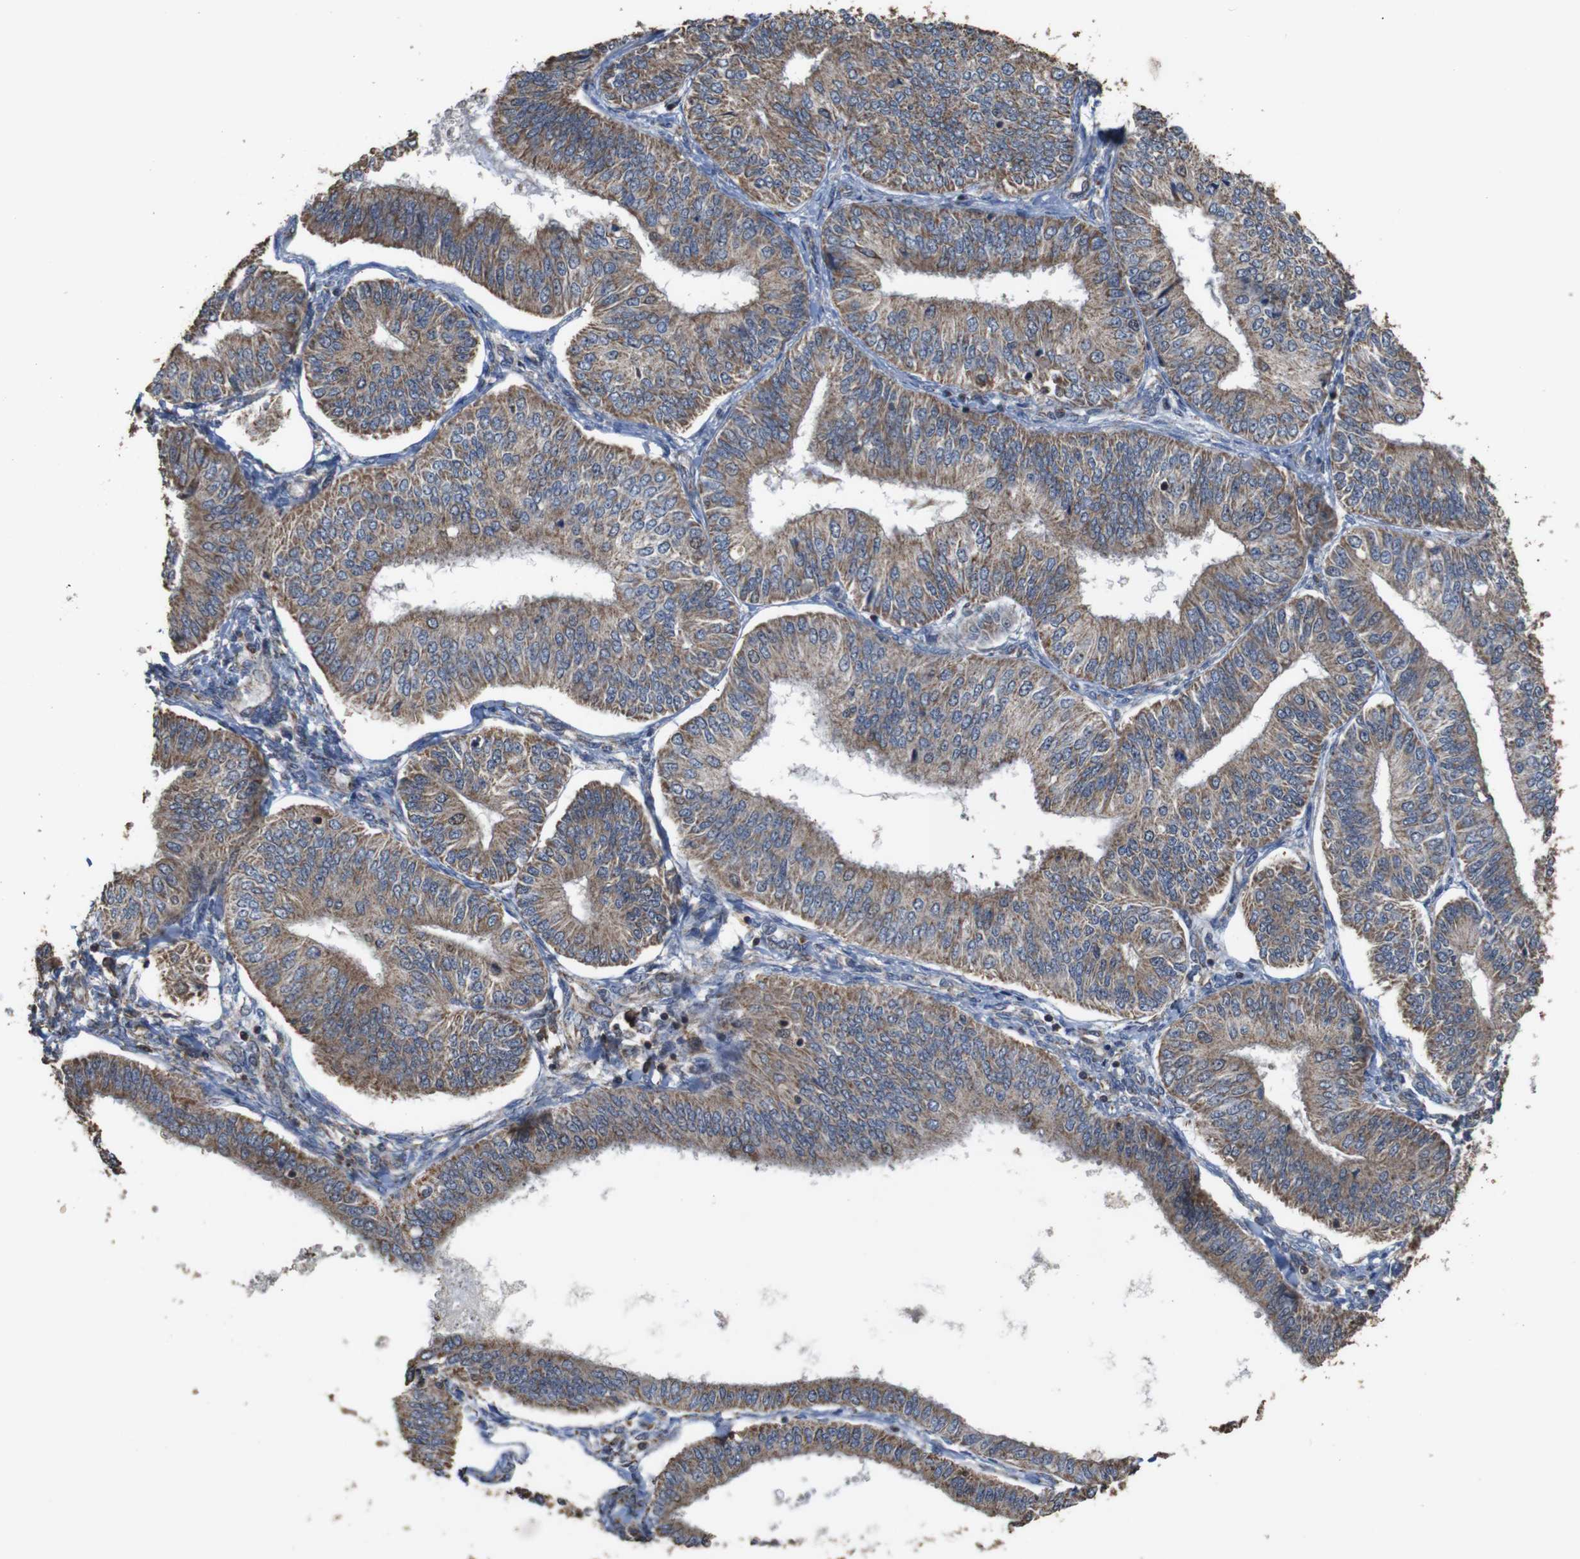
{"staining": {"intensity": "moderate", "quantity": ">75%", "location": "cytoplasmic/membranous,nuclear"}, "tissue": "endometrial cancer", "cell_type": "Tumor cells", "image_type": "cancer", "snomed": [{"axis": "morphology", "description": "Adenocarcinoma, NOS"}, {"axis": "topography", "description": "Endometrium"}], "caption": "DAB (3,3'-diaminobenzidine) immunohistochemical staining of adenocarcinoma (endometrial) displays moderate cytoplasmic/membranous and nuclear protein staining in about >75% of tumor cells.", "gene": "SNN", "patient": {"sex": "female", "age": 58}}